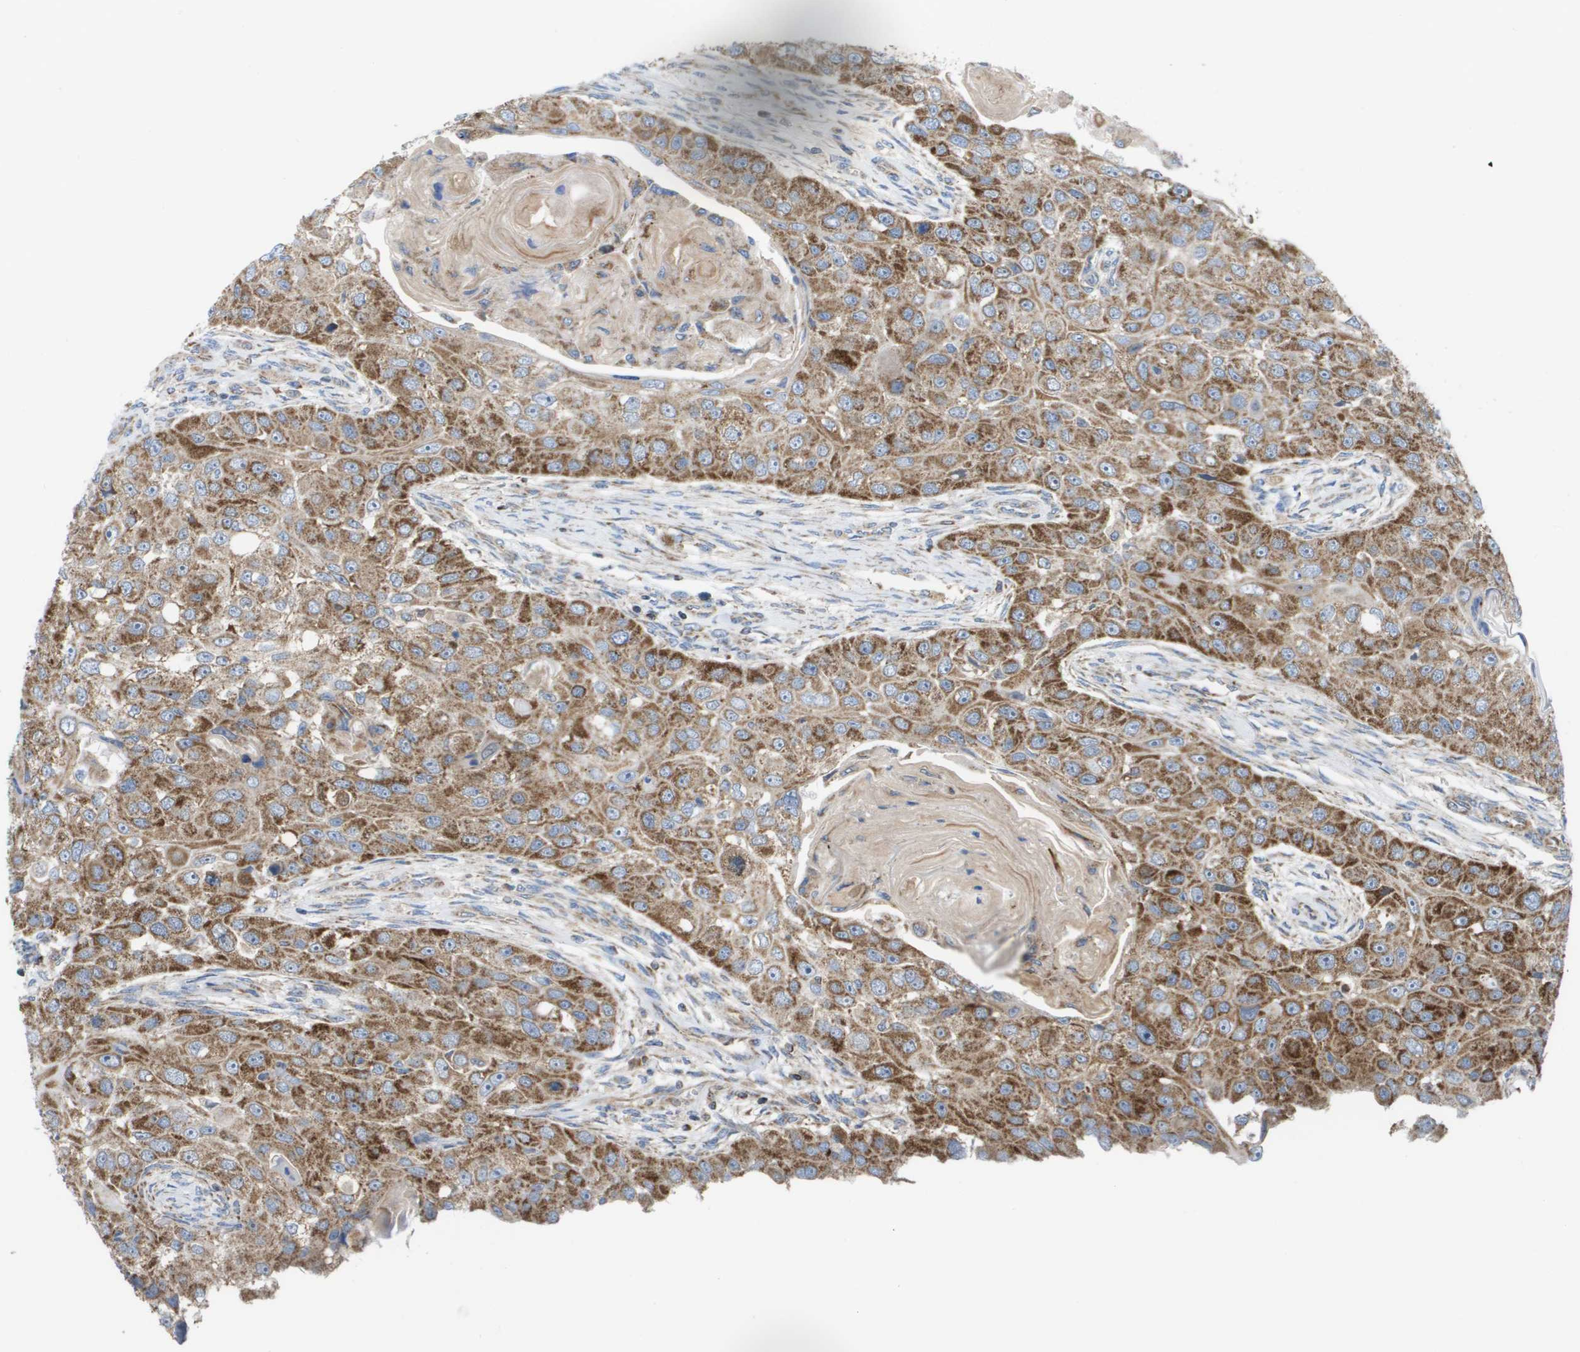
{"staining": {"intensity": "moderate", "quantity": ">75%", "location": "cytoplasmic/membranous"}, "tissue": "head and neck cancer", "cell_type": "Tumor cells", "image_type": "cancer", "snomed": [{"axis": "morphology", "description": "Normal tissue, NOS"}, {"axis": "morphology", "description": "Squamous cell carcinoma, NOS"}, {"axis": "topography", "description": "Skeletal muscle"}, {"axis": "topography", "description": "Head-Neck"}], "caption": "Human head and neck squamous cell carcinoma stained for a protein (brown) displays moderate cytoplasmic/membranous positive staining in approximately >75% of tumor cells.", "gene": "FIS1", "patient": {"sex": "male", "age": 51}}